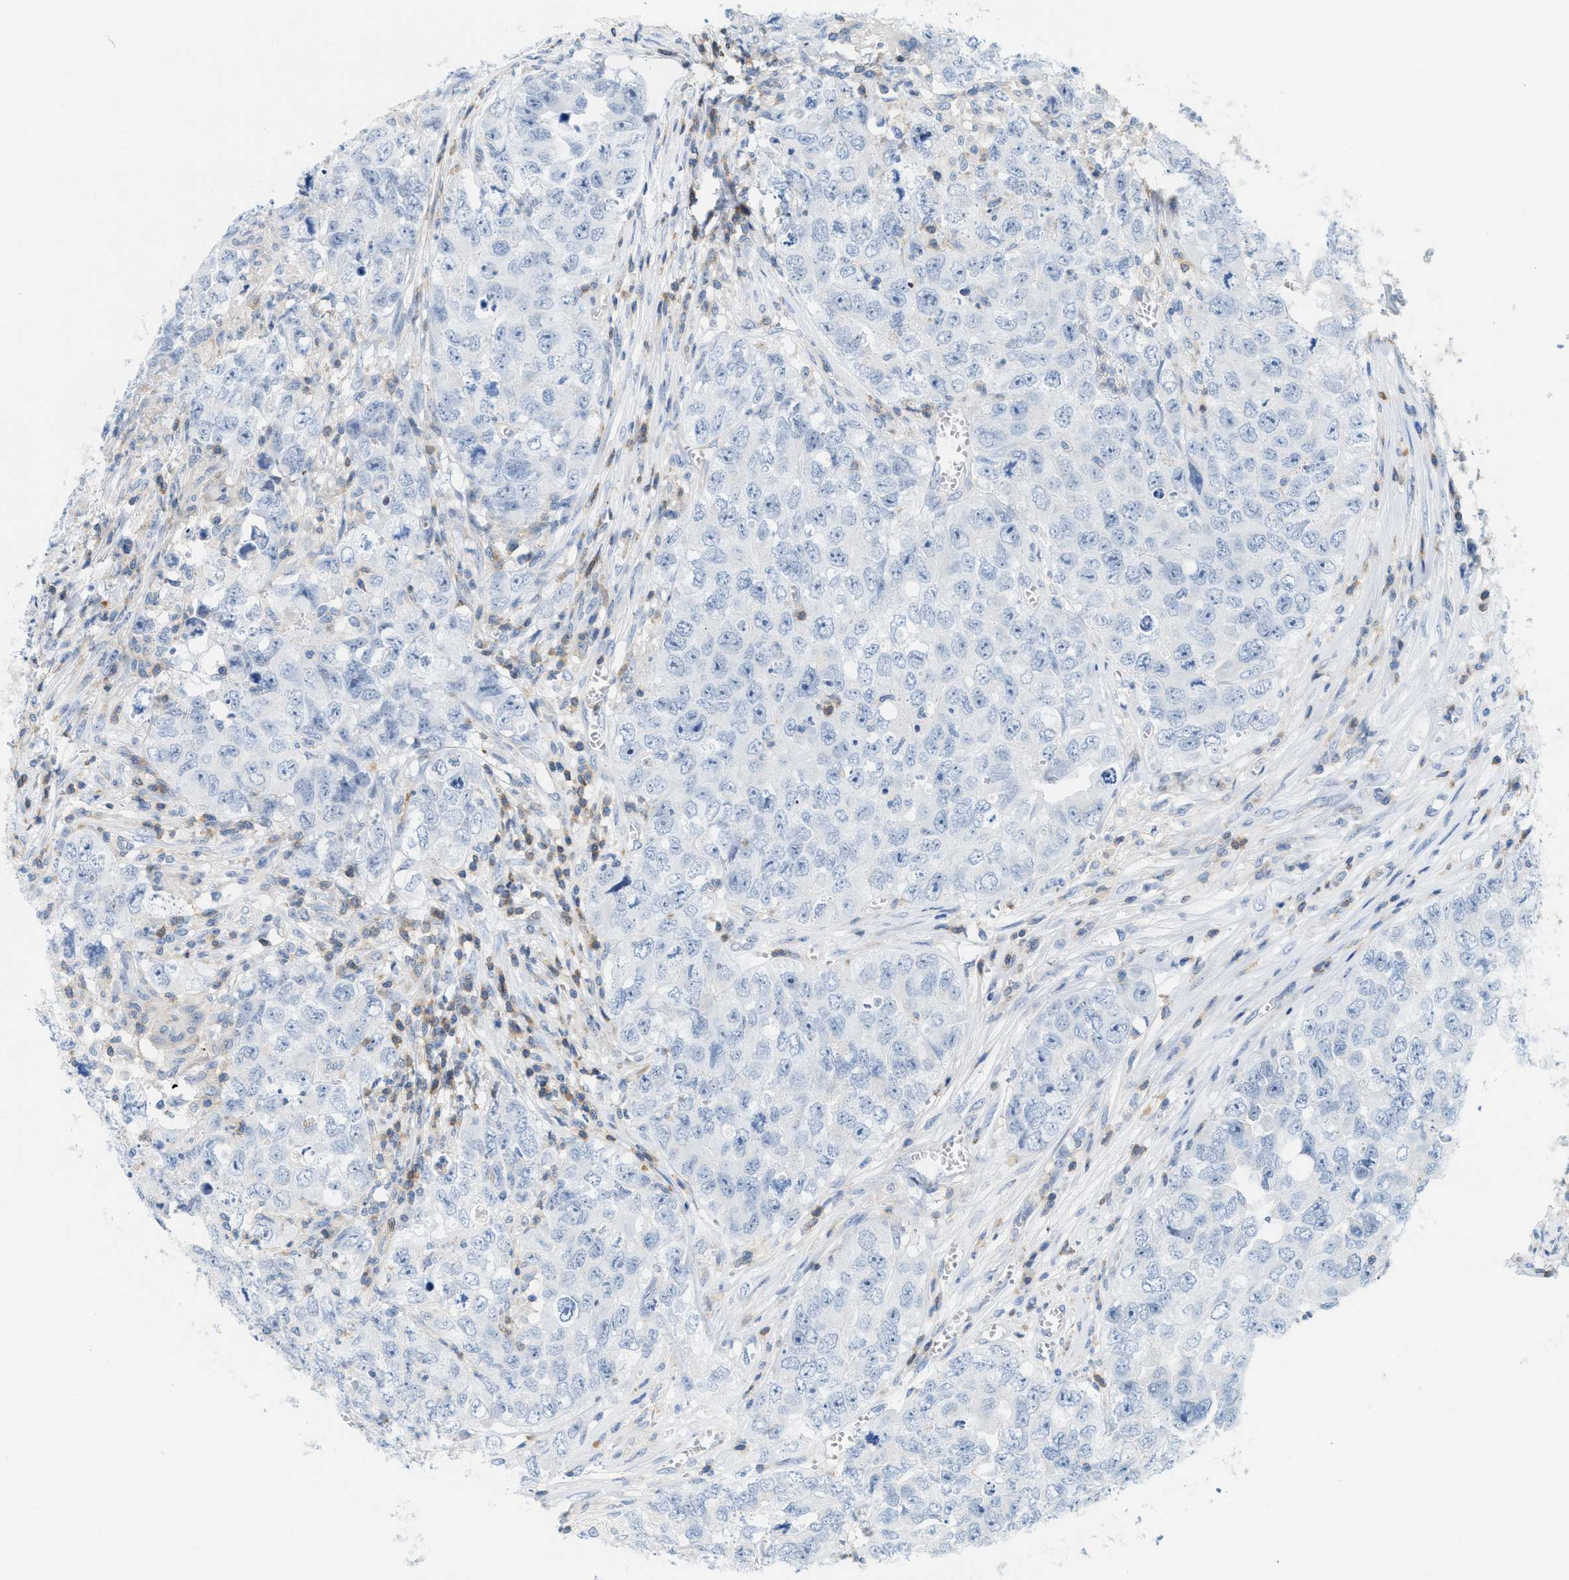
{"staining": {"intensity": "negative", "quantity": "none", "location": "none"}, "tissue": "testis cancer", "cell_type": "Tumor cells", "image_type": "cancer", "snomed": [{"axis": "morphology", "description": "Seminoma, NOS"}, {"axis": "morphology", "description": "Carcinoma, Embryonal, NOS"}, {"axis": "topography", "description": "Testis"}], "caption": "Tumor cells show no significant protein expression in testis embryonal carcinoma. The staining was performed using DAB (3,3'-diaminobenzidine) to visualize the protein expression in brown, while the nuclei were stained in blue with hematoxylin (Magnification: 20x).", "gene": "IL16", "patient": {"sex": "male", "age": 43}}